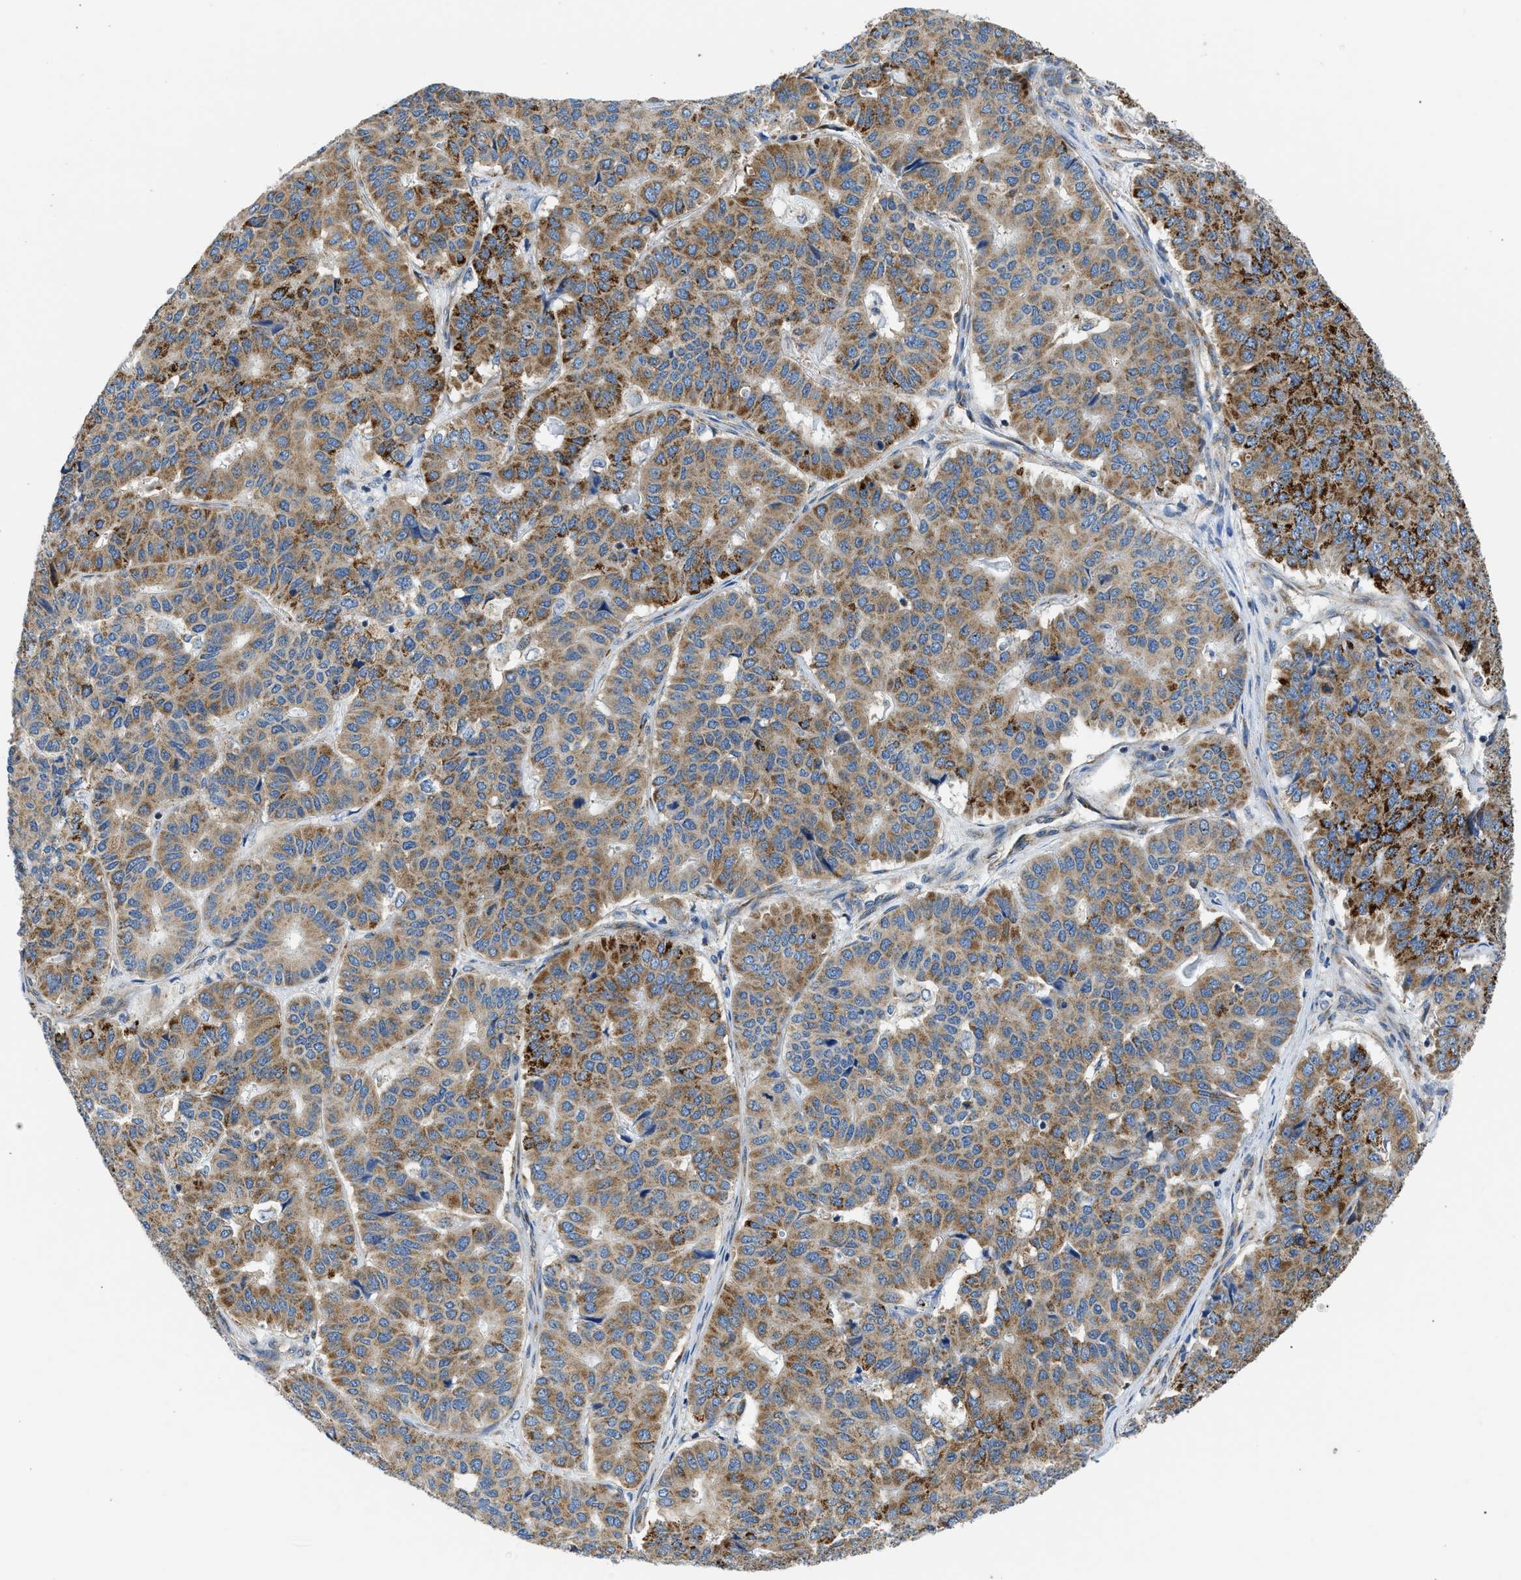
{"staining": {"intensity": "strong", "quantity": "25%-75%", "location": "cytoplasmic/membranous"}, "tissue": "pancreatic cancer", "cell_type": "Tumor cells", "image_type": "cancer", "snomed": [{"axis": "morphology", "description": "Adenocarcinoma, NOS"}, {"axis": "topography", "description": "Pancreas"}], "caption": "DAB immunohistochemical staining of pancreatic adenocarcinoma exhibits strong cytoplasmic/membranous protein positivity in about 25%-75% of tumor cells.", "gene": "CAMKK2", "patient": {"sex": "male", "age": 50}}